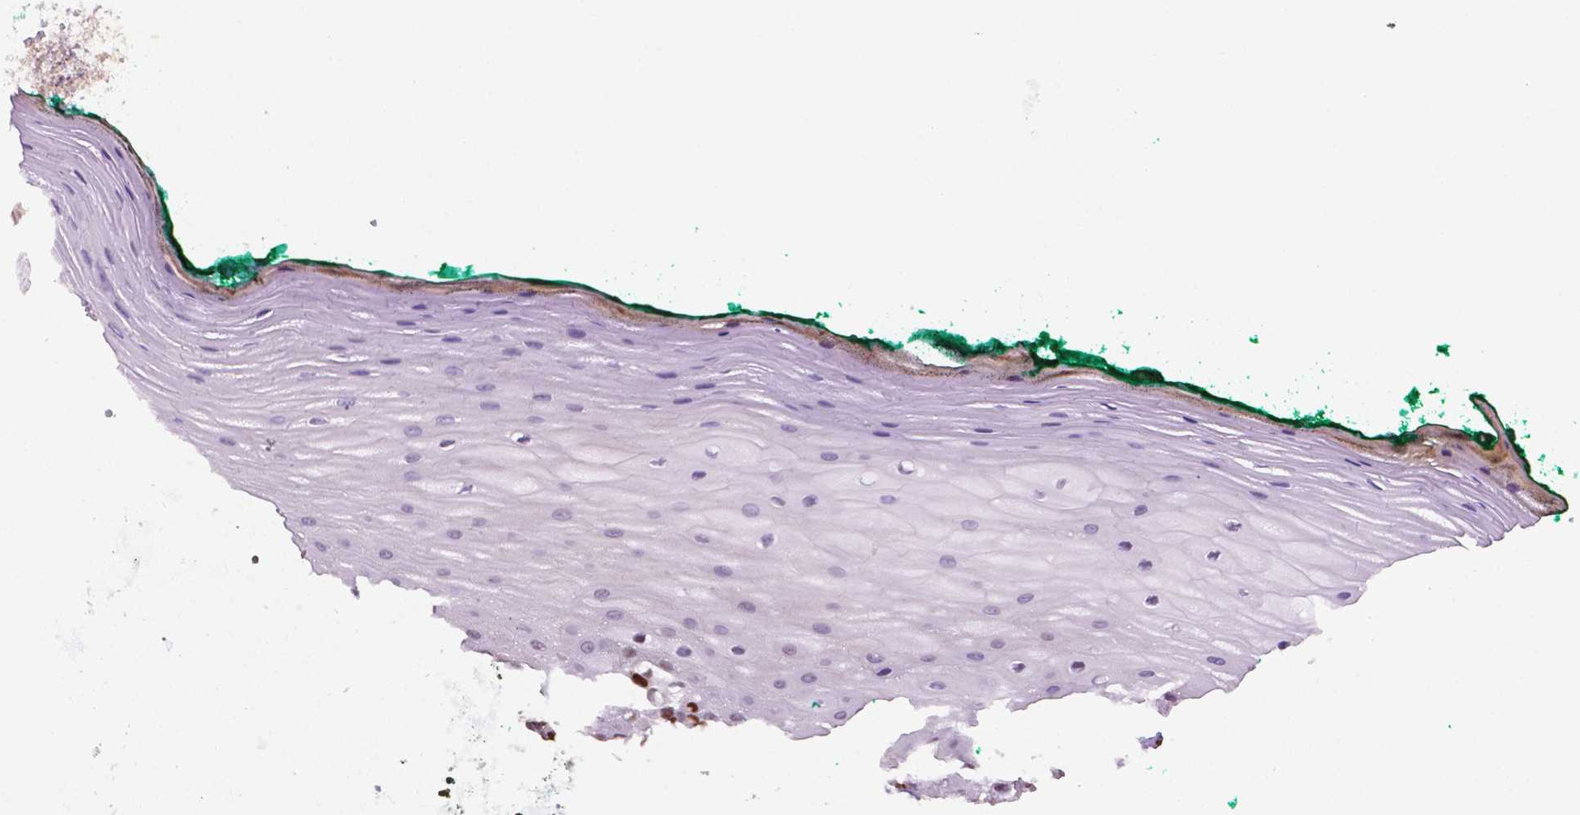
{"staining": {"intensity": "negative", "quantity": "none", "location": "none"}, "tissue": "oral mucosa", "cell_type": "Squamous epithelial cells", "image_type": "normal", "snomed": [{"axis": "morphology", "description": "Normal tissue, NOS"}, {"axis": "topography", "description": "Oral tissue"}], "caption": "Immunohistochemistry of benign oral mucosa demonstrates no expression in squamous epithelial cells.", "gene": "NCAPH2", "patient": {"sex": "female", "age": 83}}